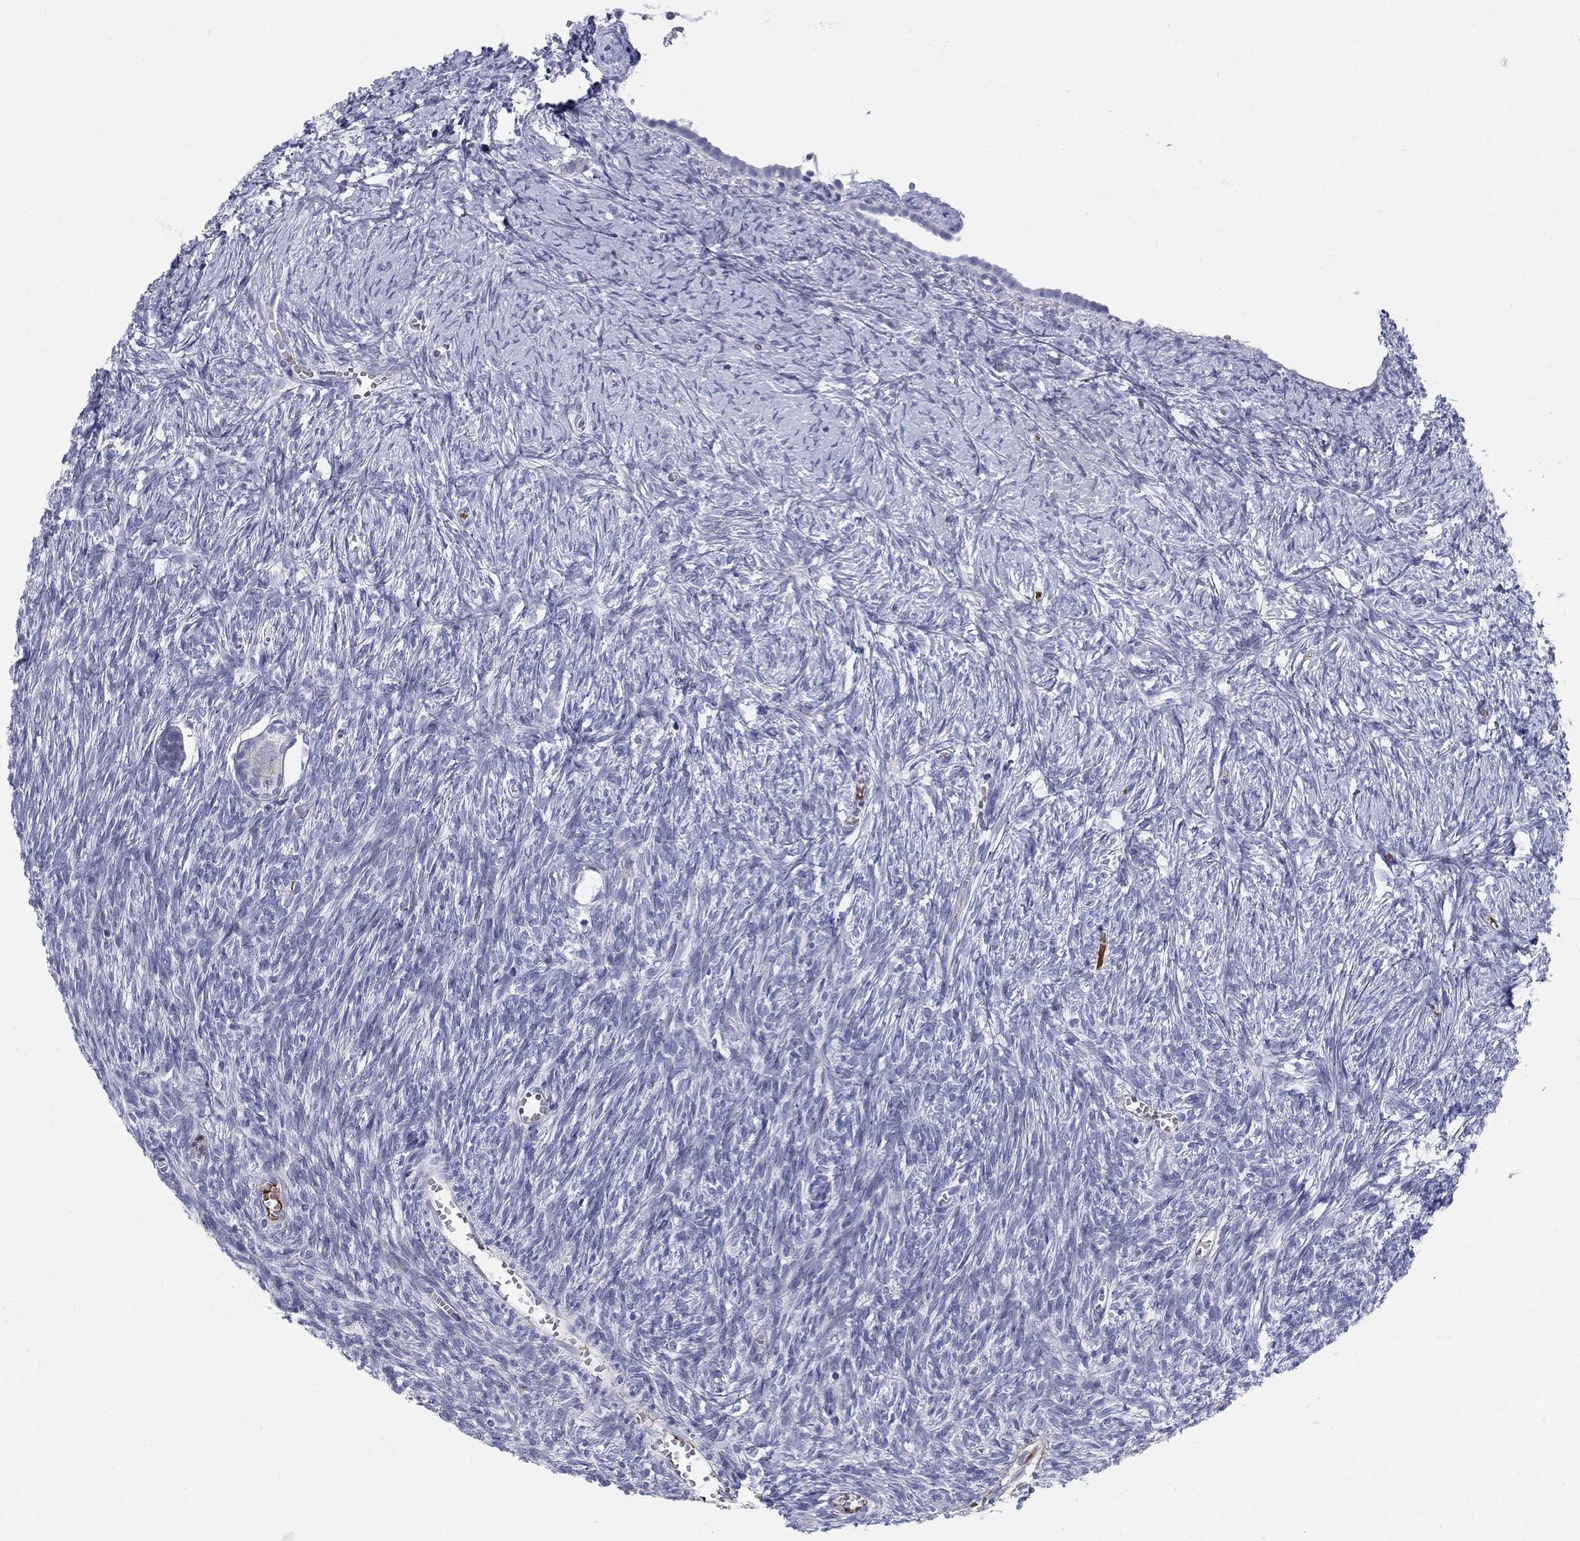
{"staining": {"intensity": "negative", "quantity": "none", "location": "none"}, "tissue": "ovary", "cell_type": "Follicle cells", "image_type": "normal", "snomed": [{"axis": "morphology", "description": "Normal tissue, NOS"}, {"axis": "topography", "description": "Ovary"}], "caption": "DAB immunohistochemical staining of benign ovary exhibits no significant positivity in follicle cells.", "gene": "HEATR4", "patient": {"sex": "female", "age": 43}}